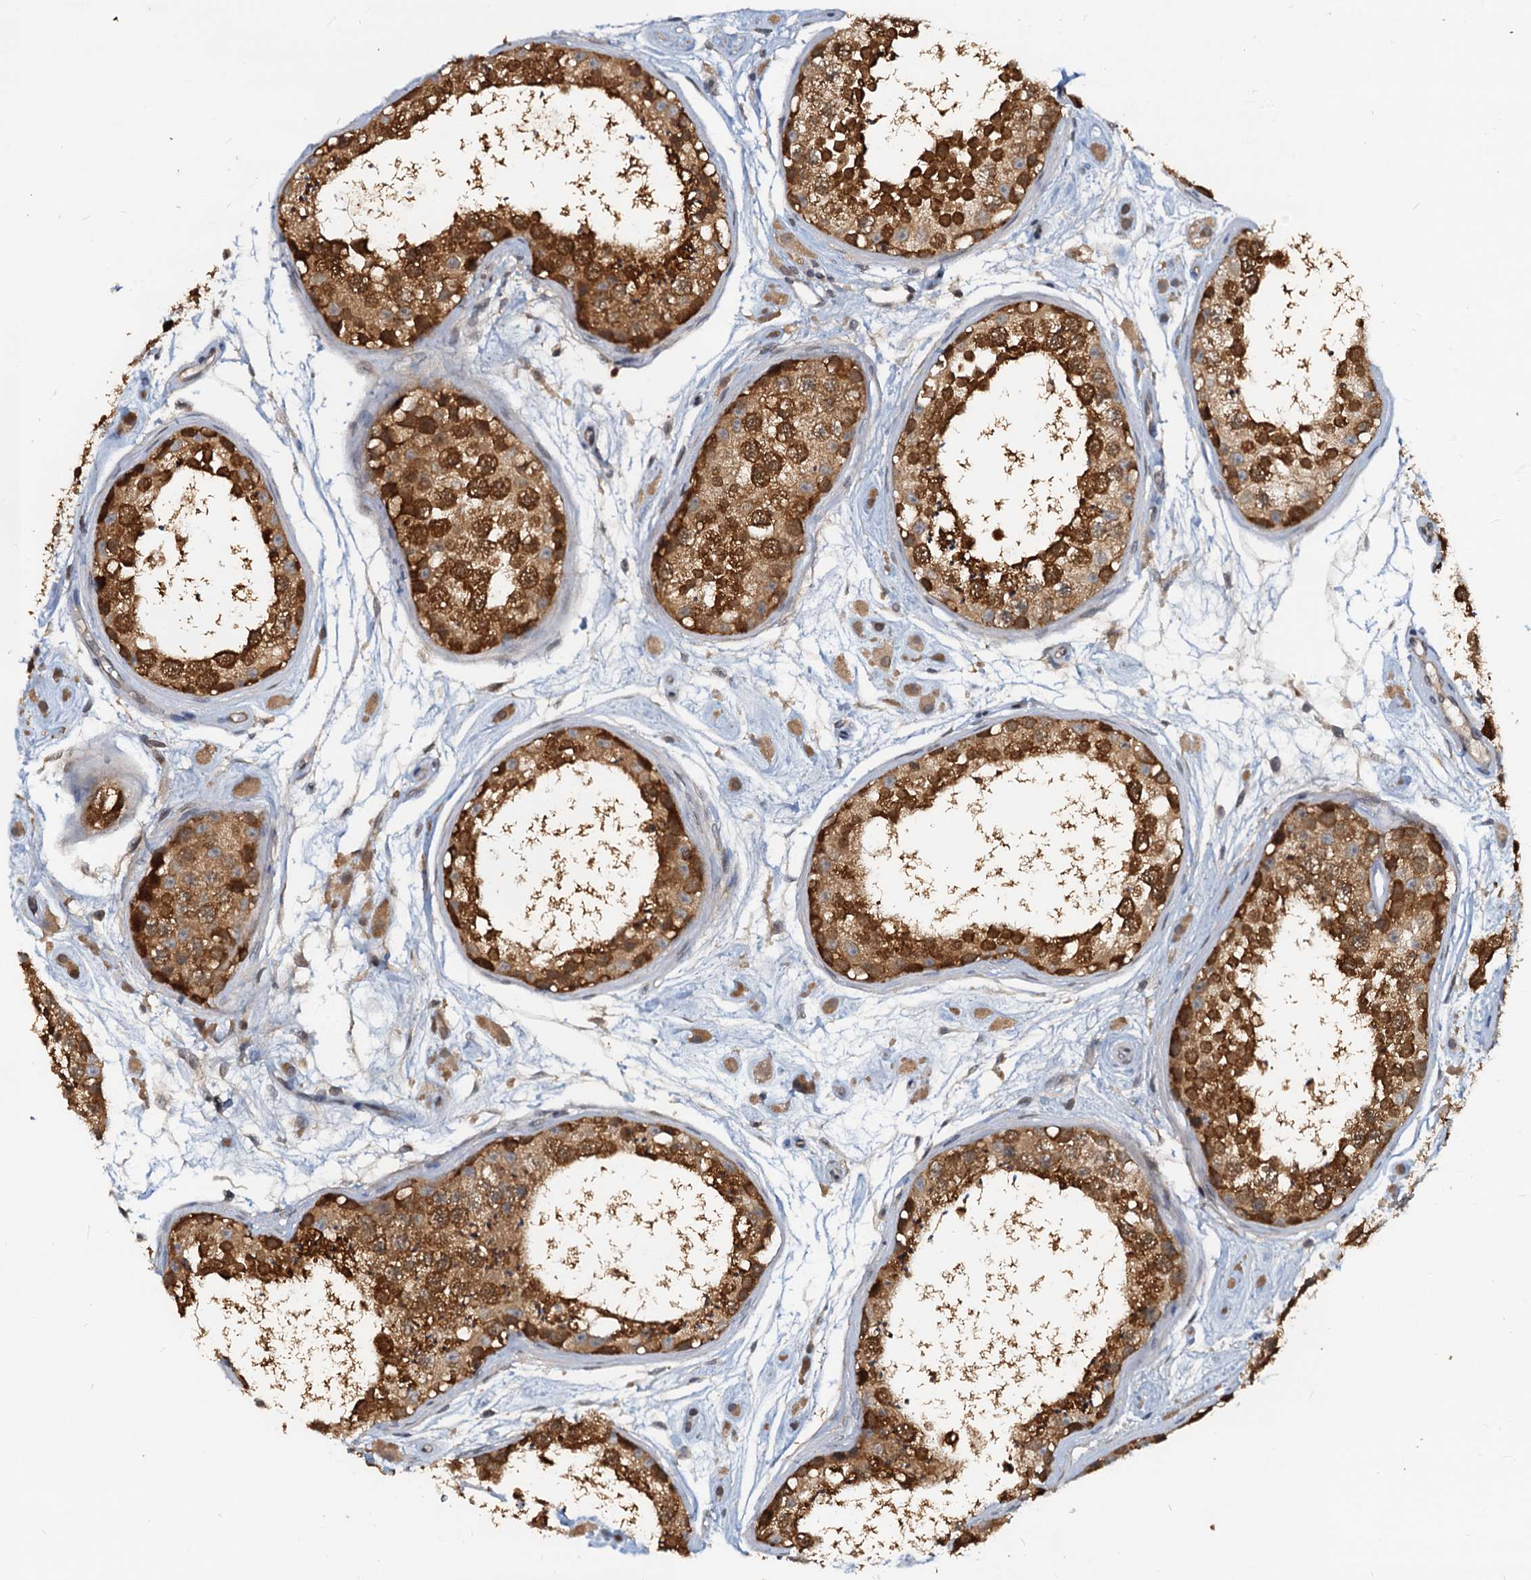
{"staining": {"intensity": "strong", "quantity": ">75%", "location": "cytoplasmic/membranous"}, "tissue": "testis", "cell_type": "Cells in seminiferous ducts", "image_type": "normal", "snomed": [{"axis": "morphology", "description": "Normal tissue, NOS"}, {"axis": "topography", "description": "Testis"}], "caption": "Cells in seminiferous ducts exhibit strong cytoplasmic/membranous positivity in approximately >75% of cells in benign testis.", "gene": "PTGES3", "patient": {"sex": "male", "age": 25}}